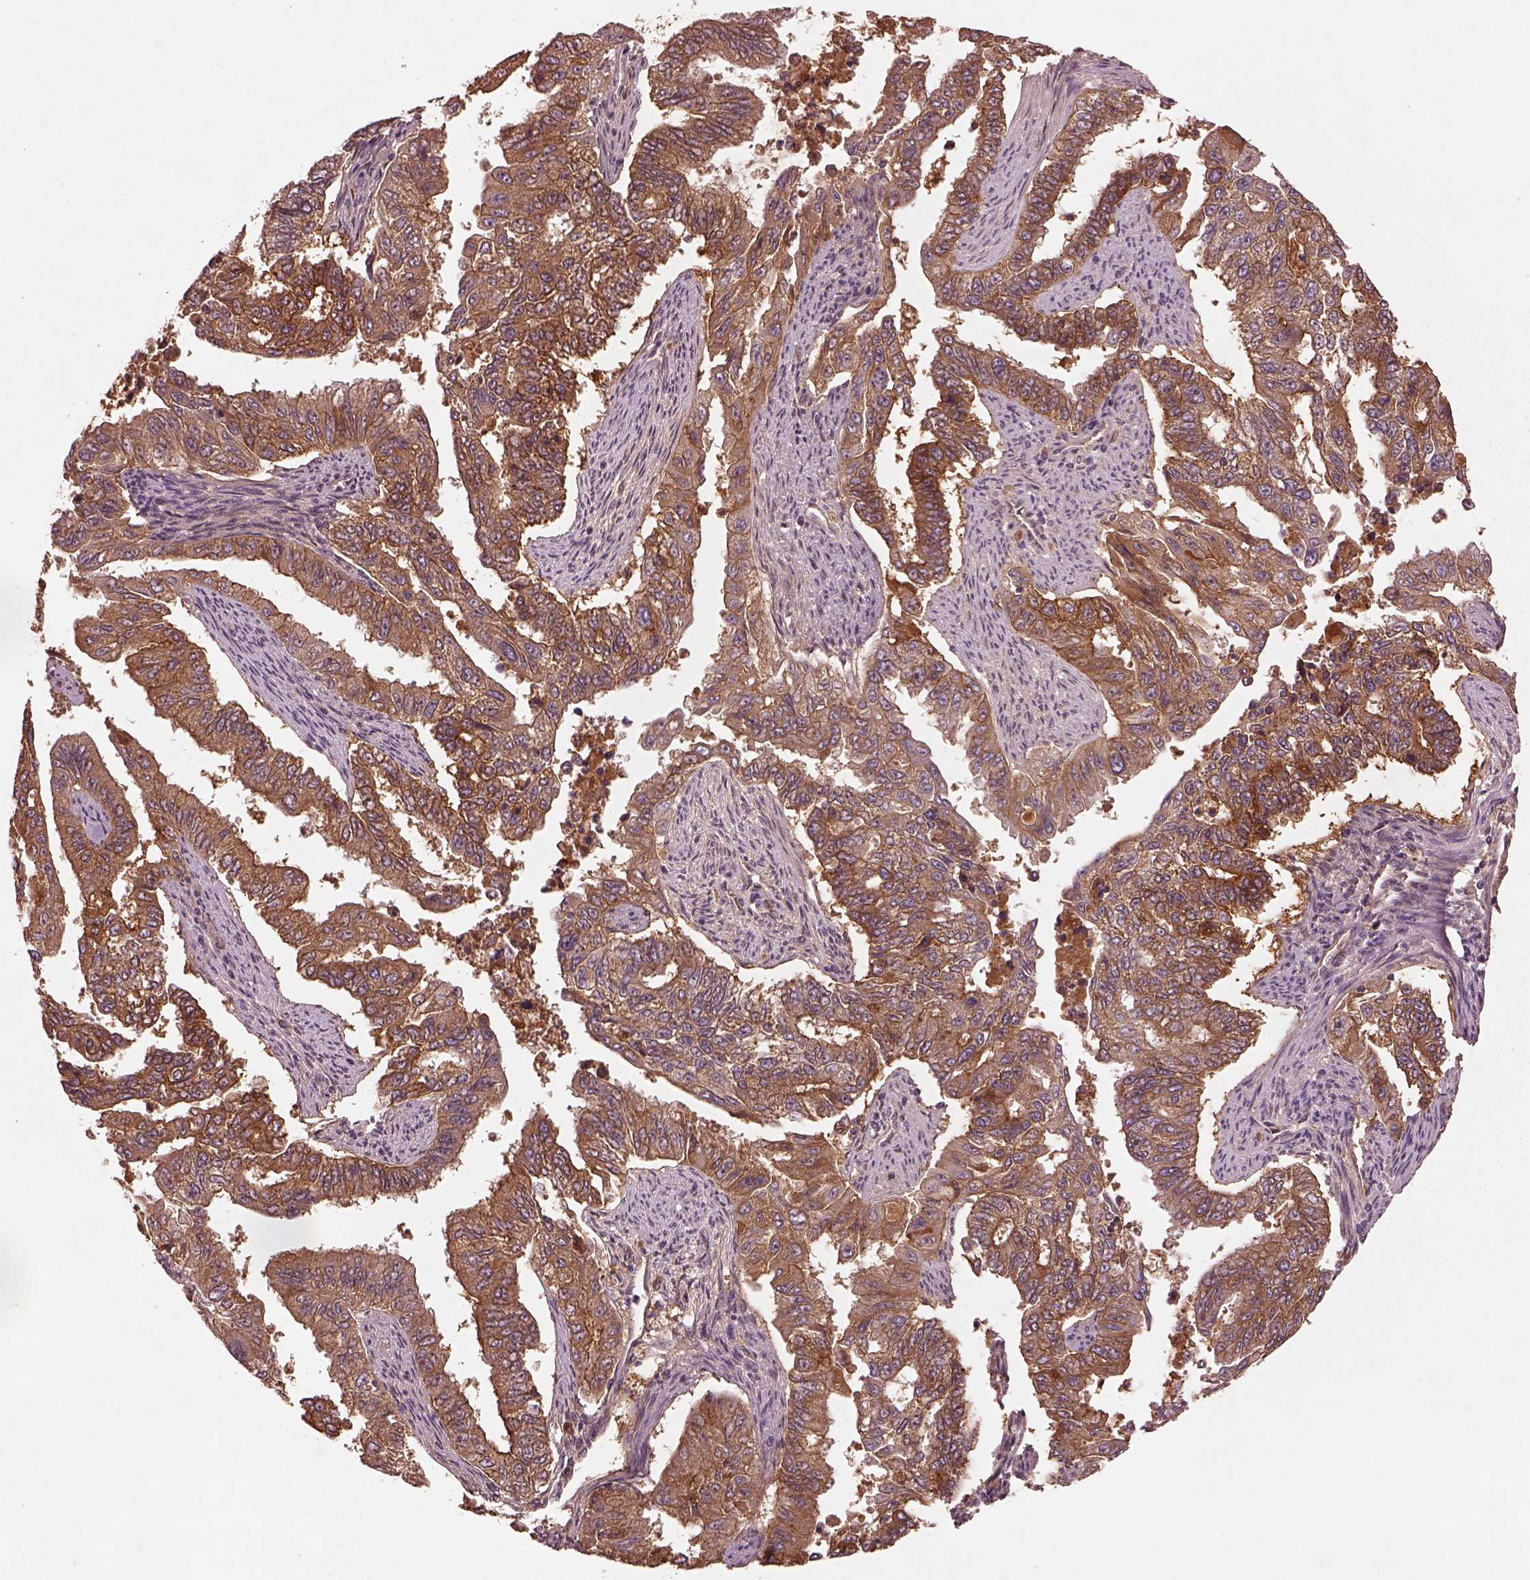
{"staining": {"intensity": "strong", "quantity": ">75%", "location": "cytoplasmic/membranous"}, "tissue": "endometrial cancer", "cell_type": "Tumor cells", "image_type": "cancer", "snomed": [{"axis": "morphology", "description": "Adenocarcinoma, NOS"}, {"axis": "topography", "description": "Uterus"}], "caption": "This image shows immunohistochemistry staining of human endometrial cancer, with high strong cytoplasmic/membranous expression in about >75% of tumor cells.", "gene": "FAM234A", "patient": {"sex": "female", "age": 59}}